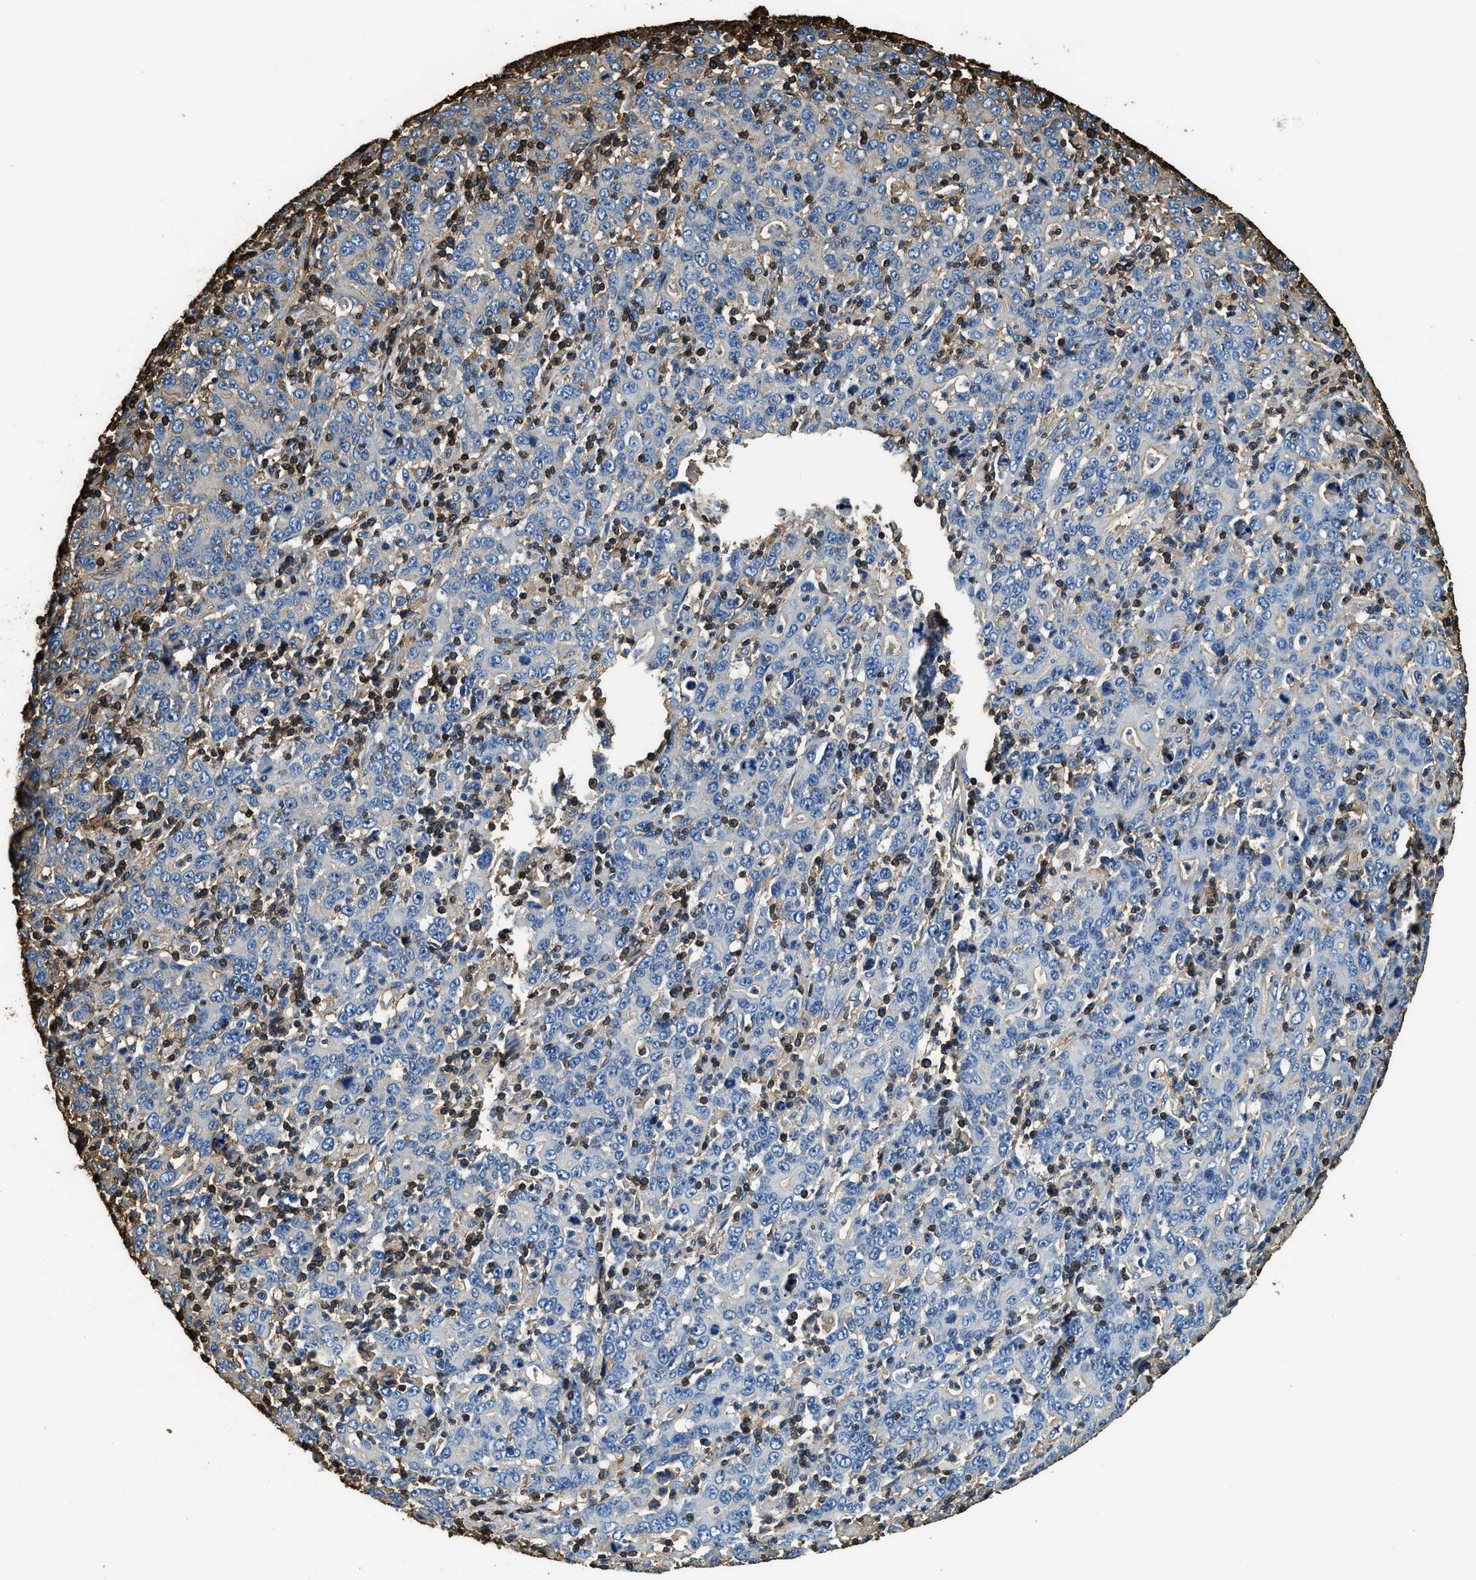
{"staining": {"intensity": "negative", "quantity": "none", "location": "none"}, "tissue": "stomach cancer", "cell_type": "Tumor cells", "image_type": "cancer", "snomed": [{"axis": "morphology", "description": "Adenocarcinoma, NOS"}, {"axis": "topography", "description": "Stomach, upper"}], "caption": "There is no significant expression in tumor cells of stomach cancer.", "gene": "ACCS", "patient": {"sex": "male", "age": 69}}